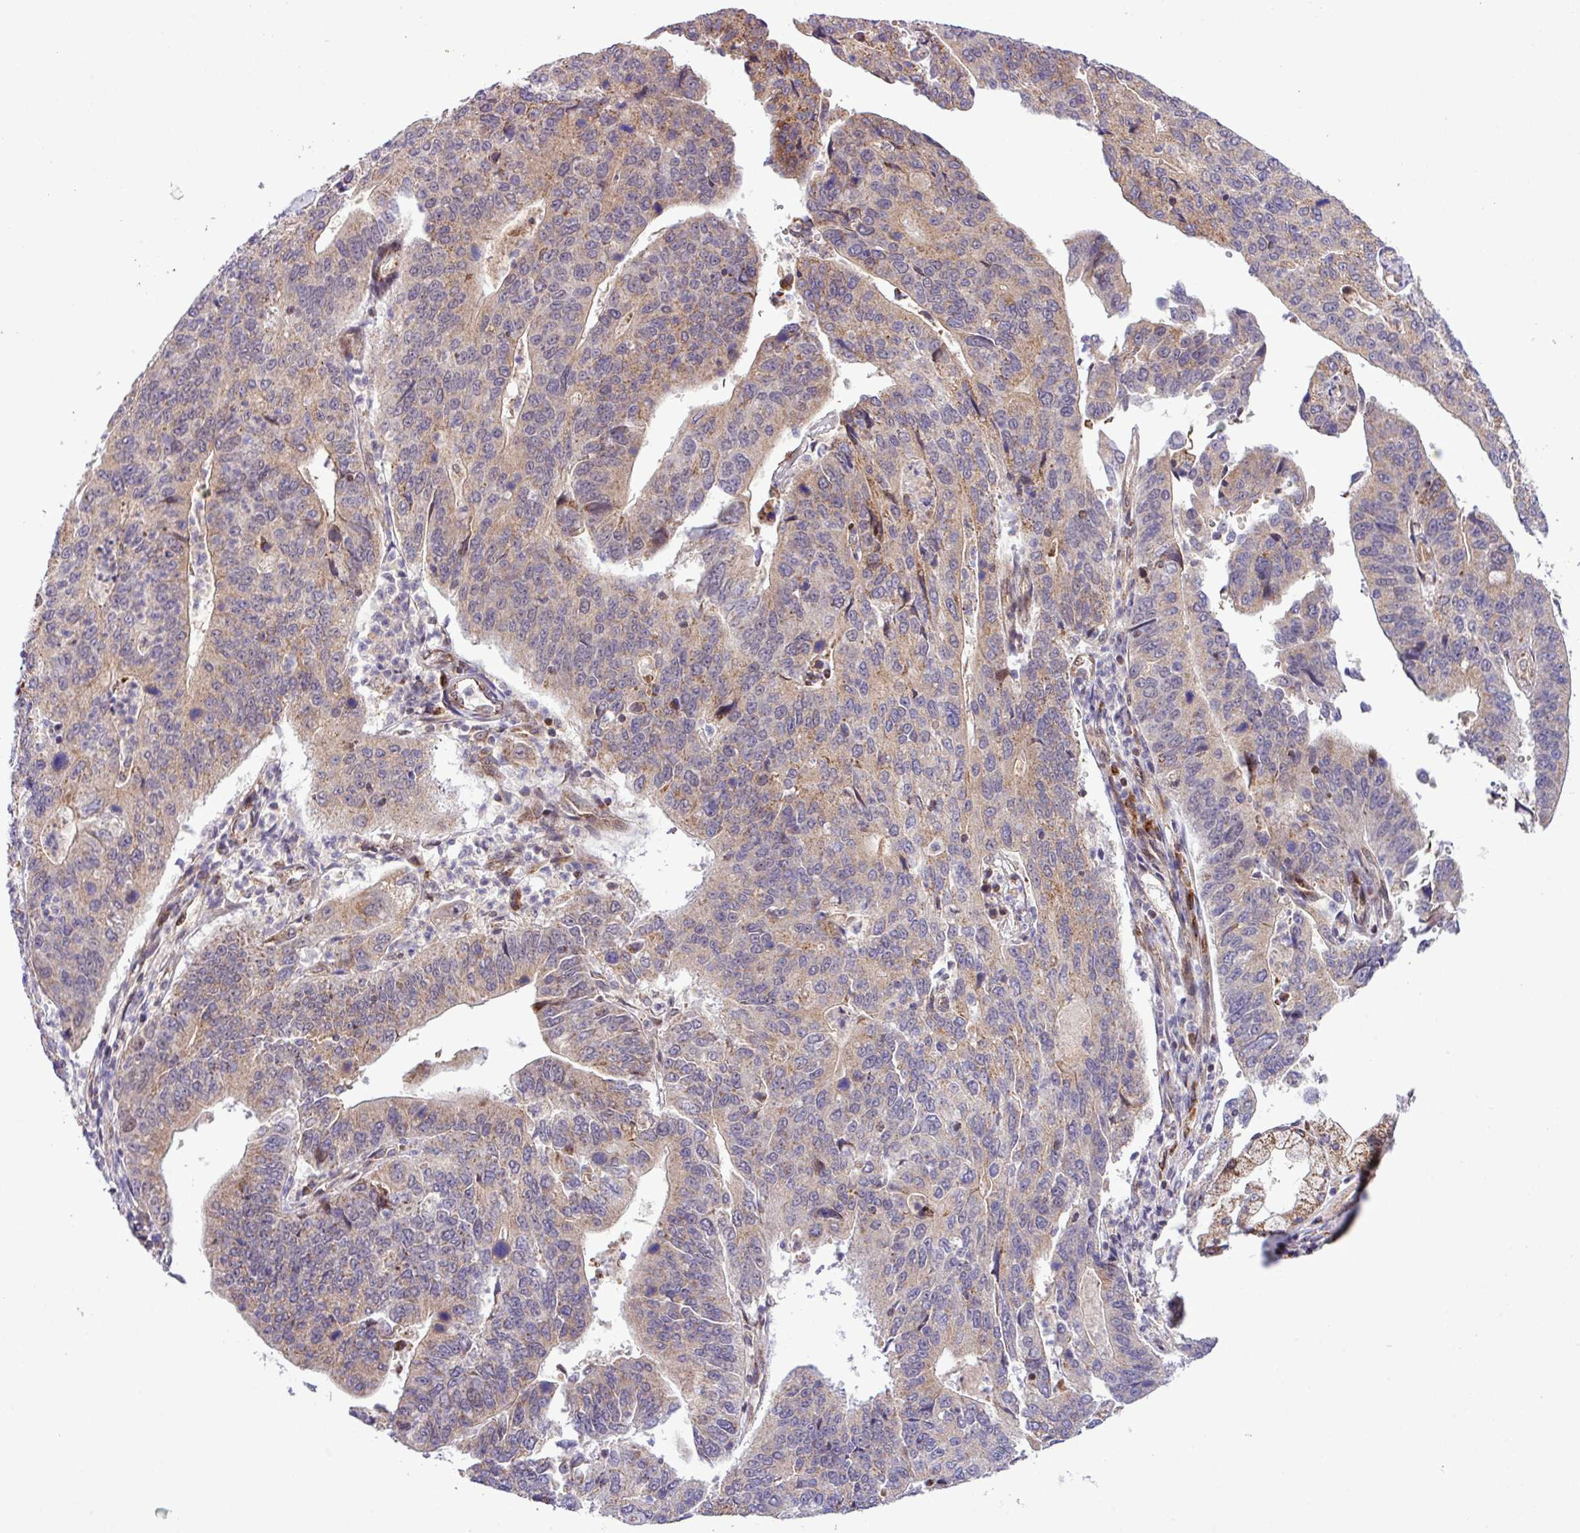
{"staining": {"intensity": "weak", "quantity": "25%-75%", "location": "cytoplasmic/membranous"}, "tissue": "stomach cancer", "cell_type": "Tumor cells", "image_type": "cancer", "snomed": [{"axis": "morphology", "description": "Adenocarcinoma, NOS"}, {"axis": "topography", "description": "Stomach"}], "caption": "Immunohistochemical staining of human stomach cancer (adenocarcinoma) shows low levels of weak cytoplasmic/membranous positivity in approximately 25%-75% of tumor cells.", "gene": "B3GNT9", "patient": {"sex": "male", "age": 59}}